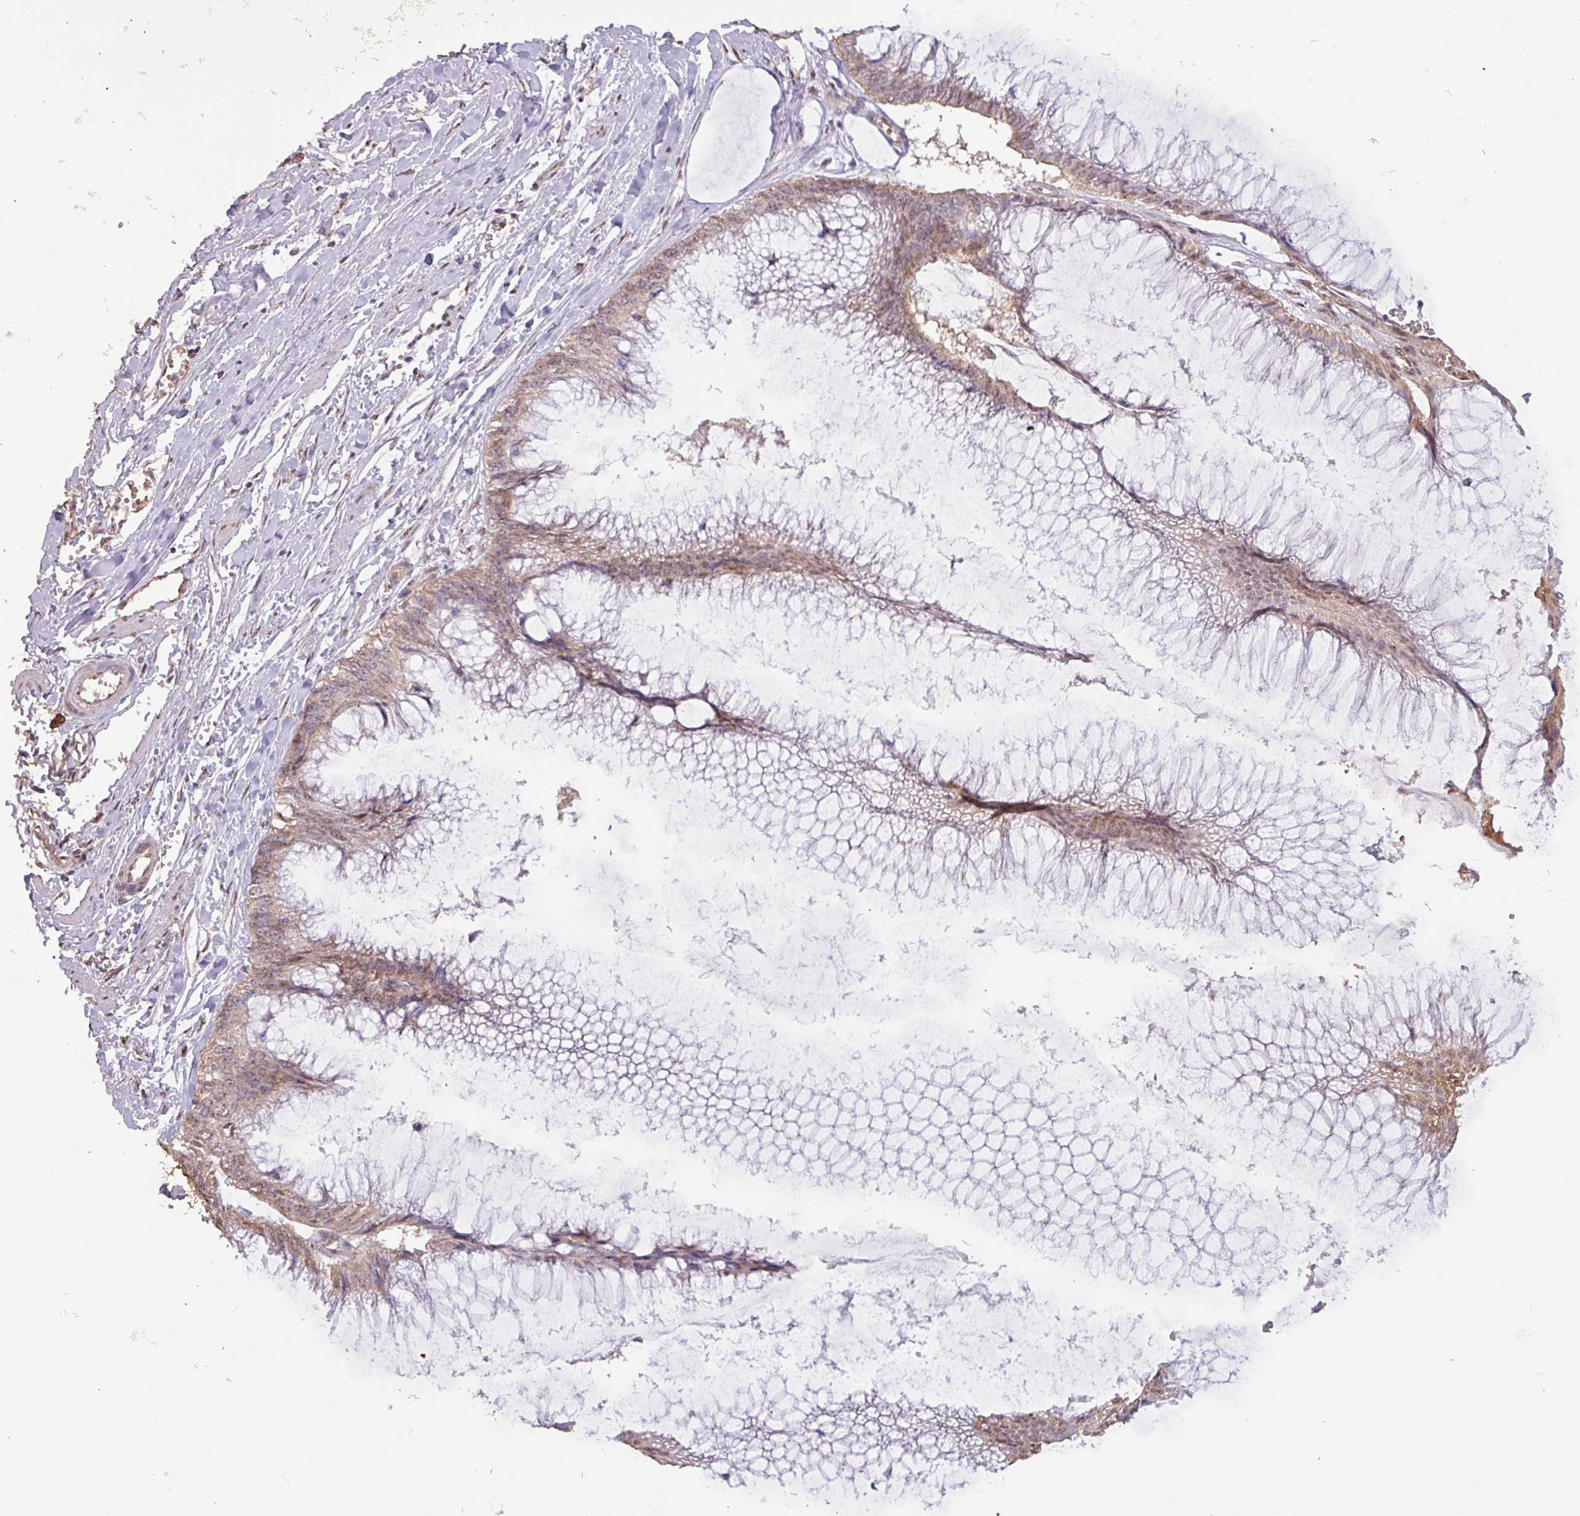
{"staining": {"intensity": "weak", "quantity": ">75%", "location": "cytoplasmic/membranous,nuclear"}, "tissue": "ovarian cancer", "cell_type": "Tumor cells", "image_type": "cancer", "snomed": [{"axis": "morphology", "description": "Cystadenocarcinoma, mucinous, NOS"}, {"axis": "topography", "description": "Ovary"}], "caption": "An image showing weak cytoplasmic/membranous and nuclear expression in approximately >75% of tumor cells in mucinous cystadenocarcinoma (ovarian), as visualized by brown immunohistochemical staining.", "gene": "L3MBTL3", "patient": {"sex": "female", "age": 44}}